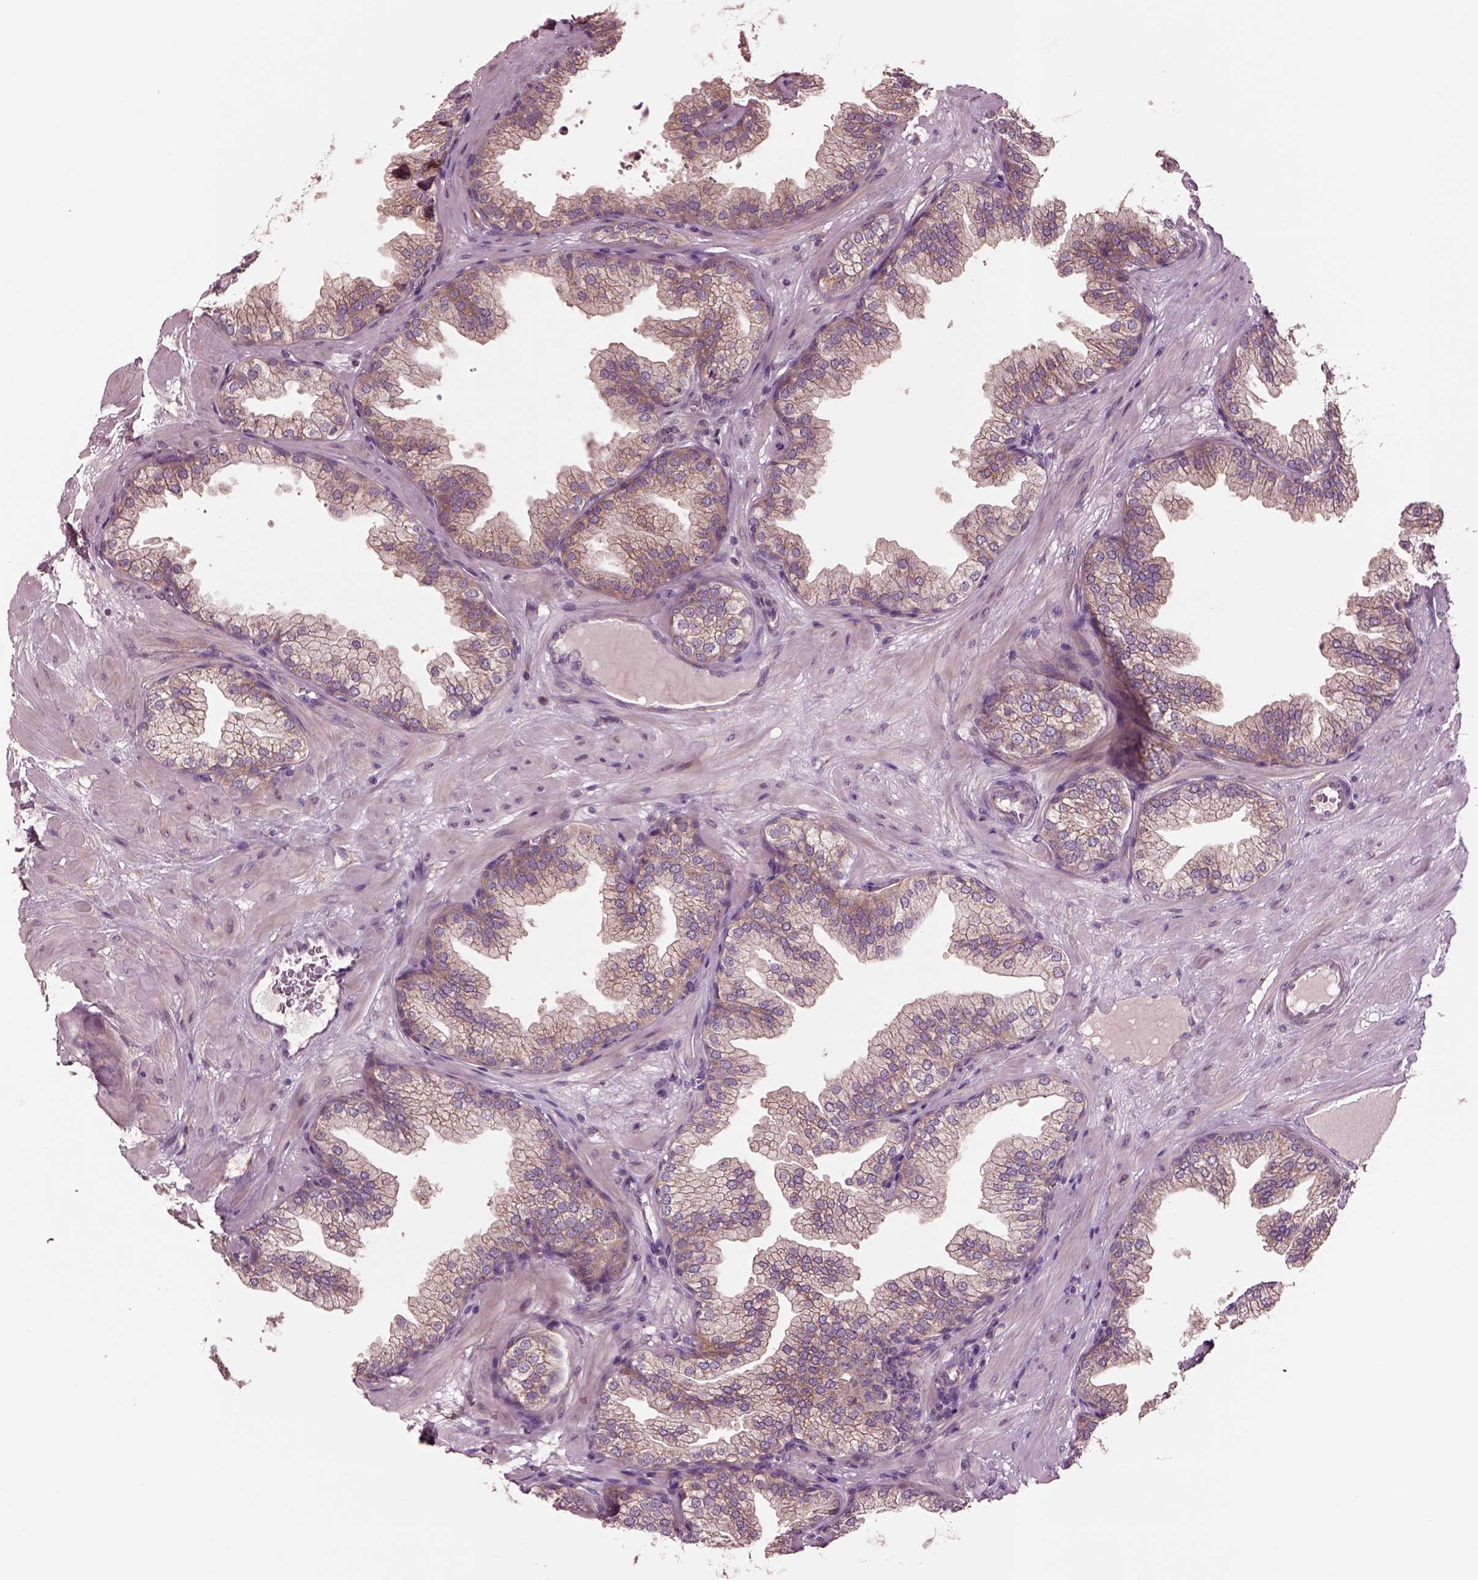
{"staining": {"intensity": "weak", "quantity": ">75%", "location": "cytoplasmic/membranous"}, "tissue": "prostate", "cell_type": "Glandular cells", "image_type": "normal", "snomed": [{"axis": "morphology", "description": "Normal tissue, NOS"}, {"axis": "topography", "description": "Prostate"}], "caption": "Immunohistochemical staining of benign human prostate shows >75% levels of weak cytoplasmic/membranous protein expression in approximately >75% of glandular cells. (IHC, brightfield microscopy, high magnification).", "gene": "SEC23A", "patient": {"sex": "male", "age": 37}}